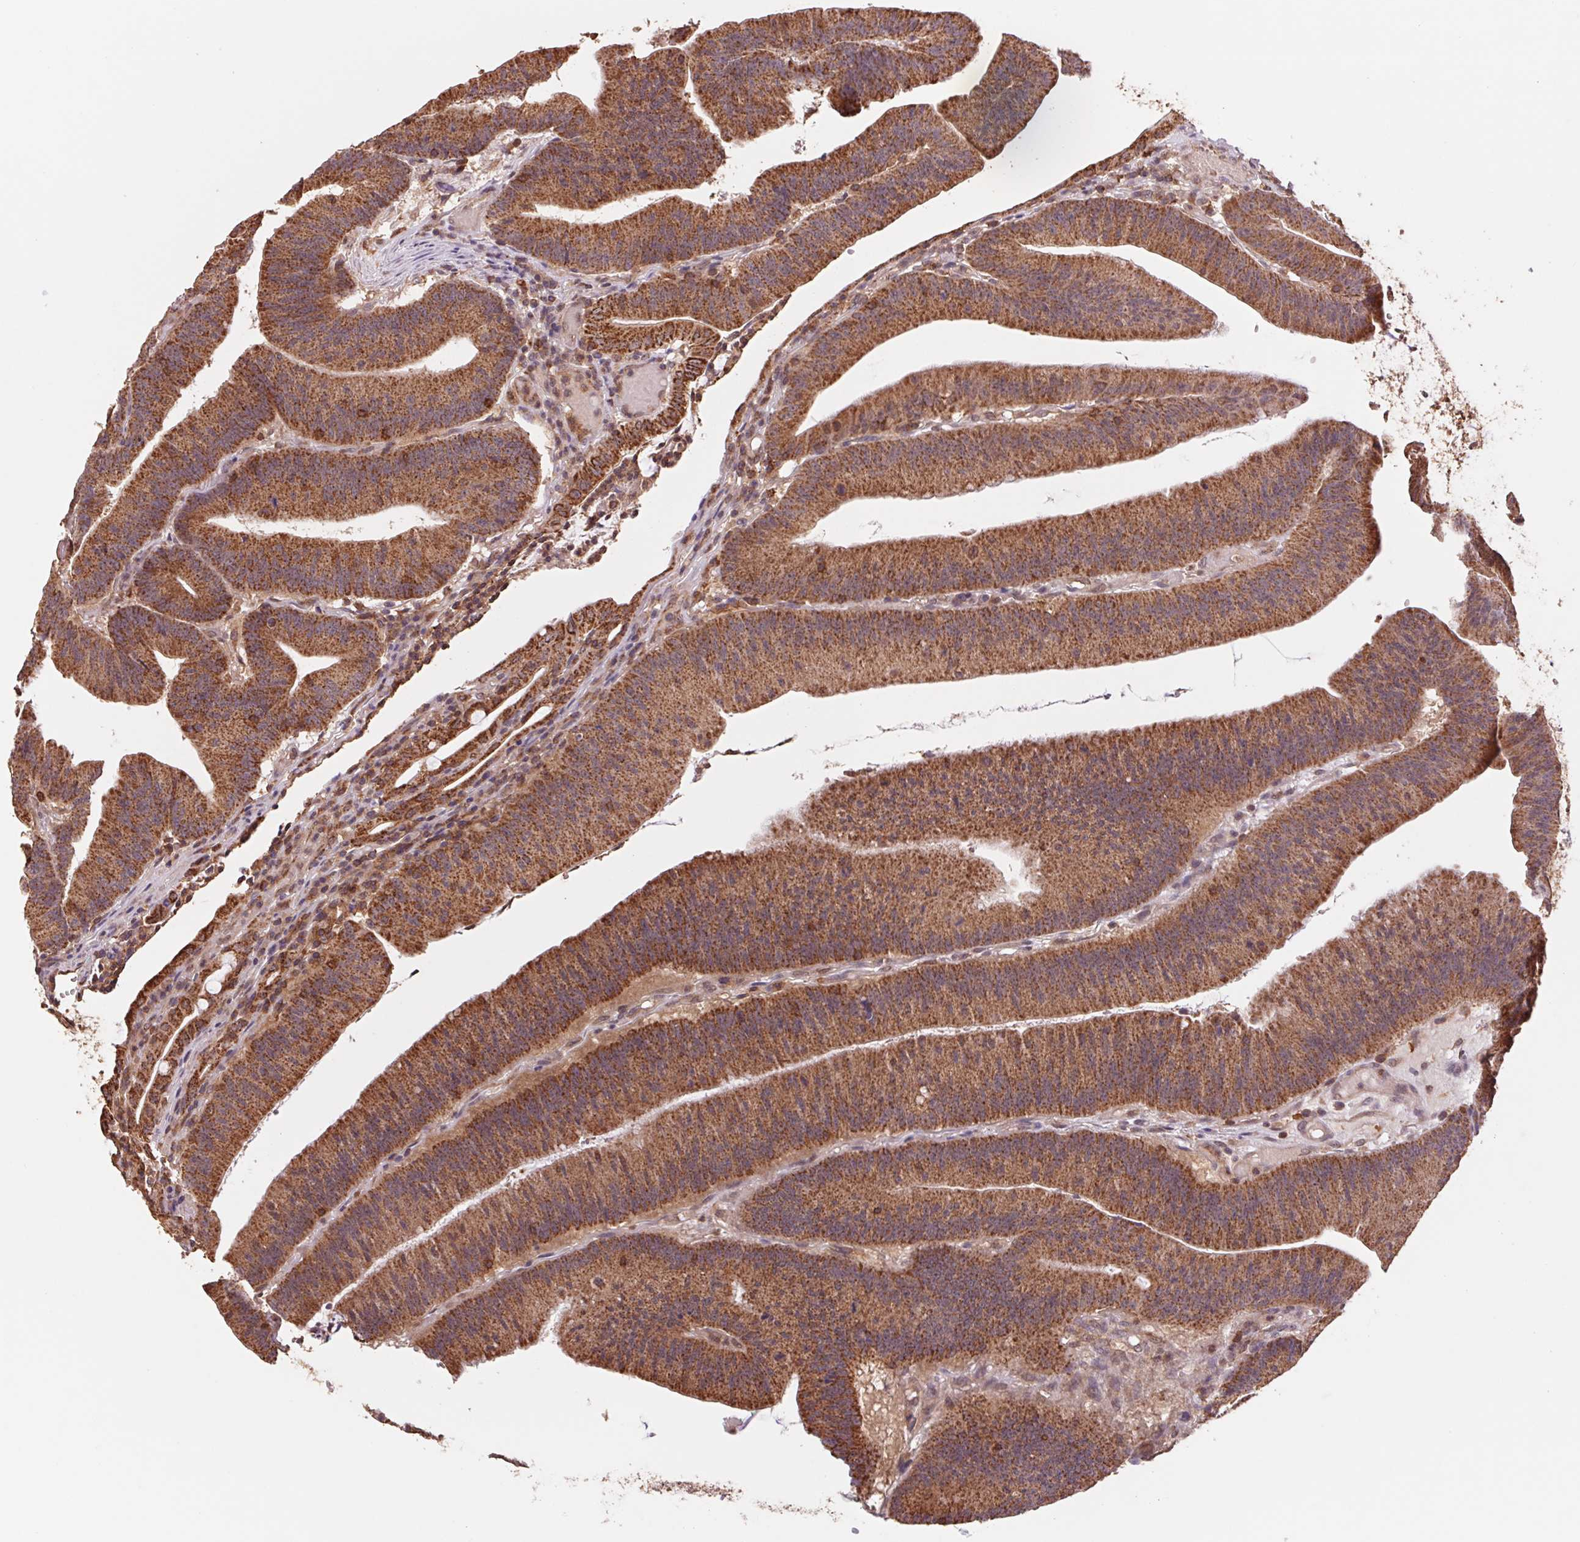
{"staining": {"intensity": "strong", "quantity": ">75%", "location": "cytoplasmic/membranous"}, "tissue": "colorectal cancer", "cell_type": "Tumor cells", "image_type": "cancer", "snomed": [{"axis": "morphology", "description": "Adenocarcinoma, NOS"}, {"axis": "topography", "description": "Colon"}], "caption": "Colorectal cancer was stained to show a protein in brown. There is high levels of strong cytoplasmic/membranous staining in about >75% of tumor cells.", "gene": "URM1", "patient": {"sex": "female", "age": 78}}